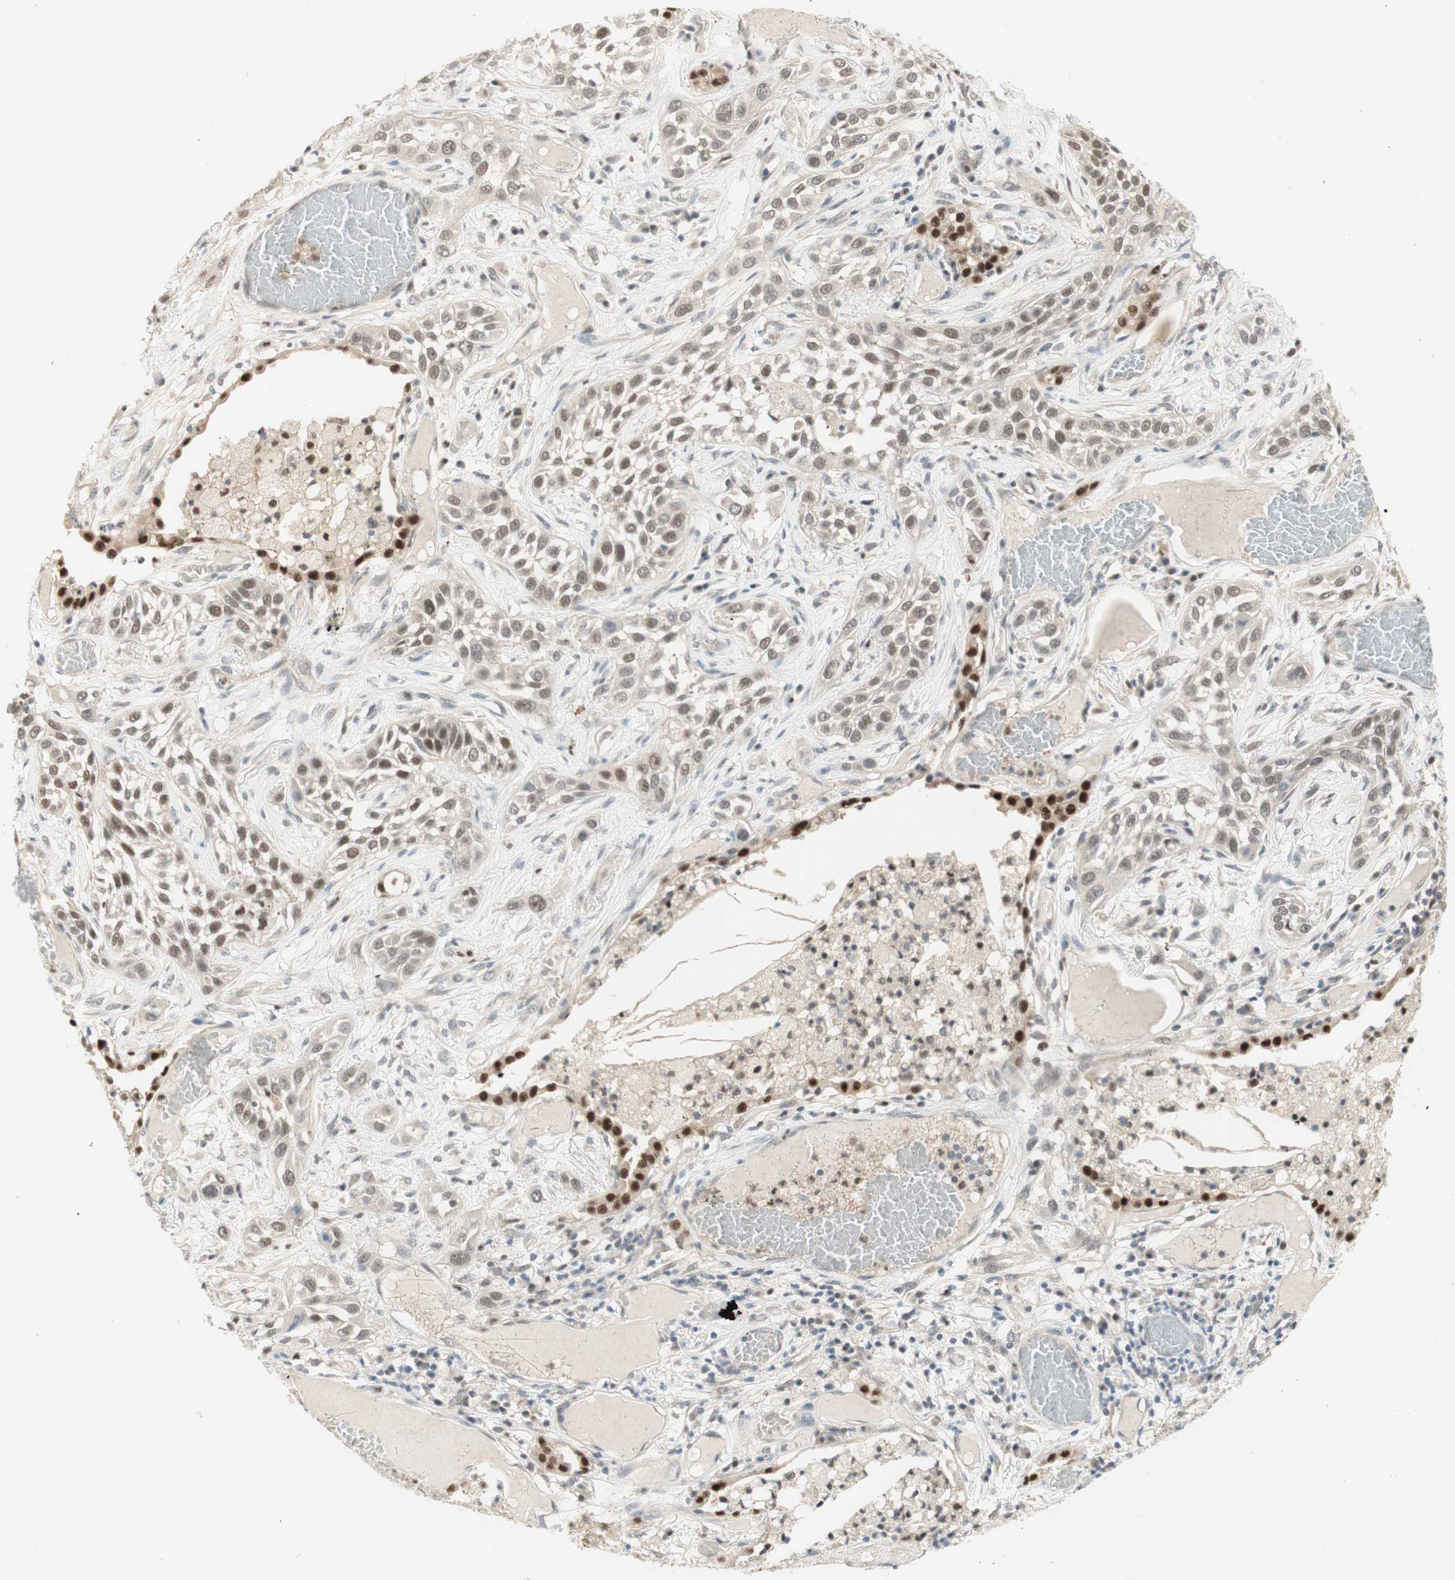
{"staining": {"intensity": "weak", "quantity": ">75%", "location": "nuclear"}, "tissue": "lung cancer", "cell_type": "Tumor cells", "image_type": "cancer", "snomed": [{"axis": "morphology", "description": "Squamous cell carcinoma, NOS"}, {"axis": "topography", "description": "Lung"}], "caption": "Human lung squamous cell carcinoma stained with a brown dye shows weak nuclear positive staining in approximately >75% of tumor cells.", "gene": "RFNG", "patient": {"sex": "male", "age": 71}}